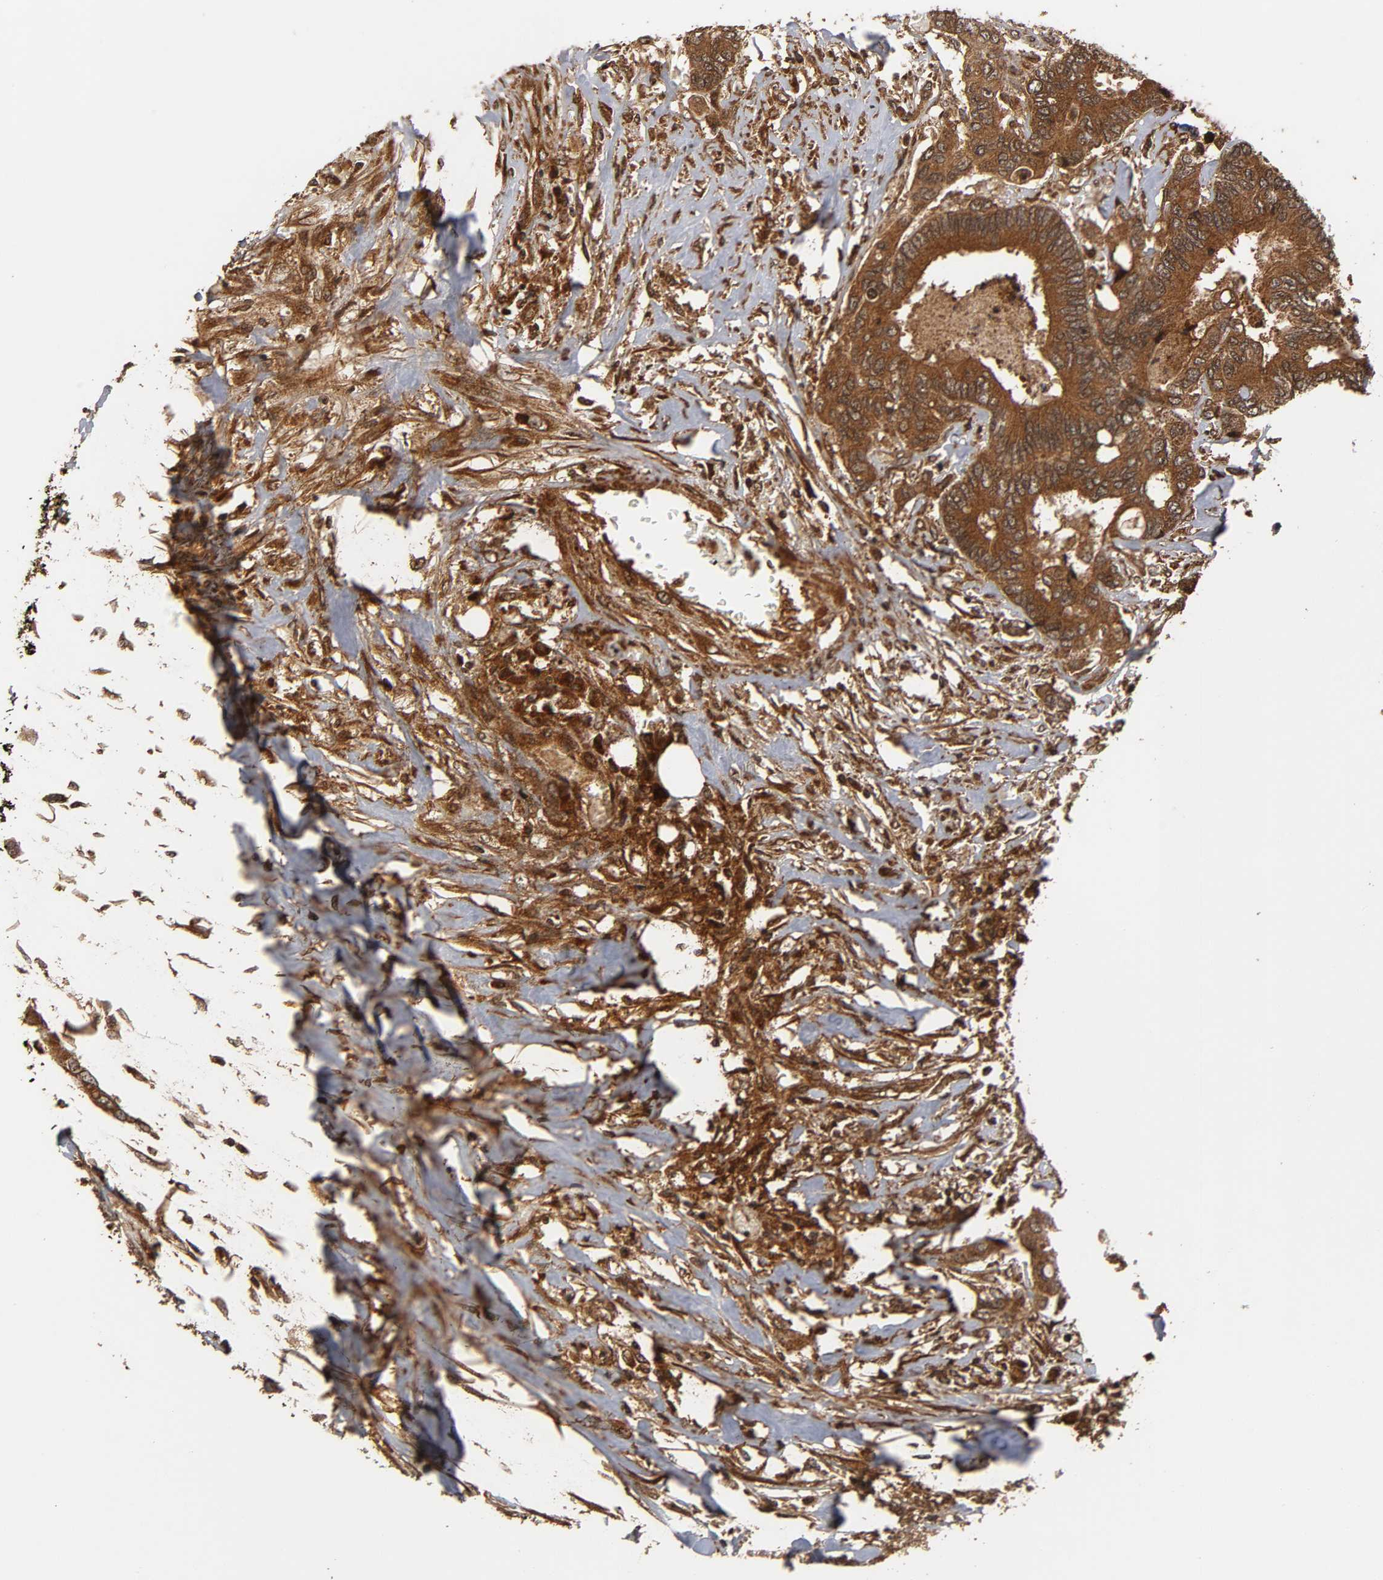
{"staining": {"intensity": "strong", "quantity": ">75%", "location": "cytoplasmic/membranous"}, "tissue": "colorectal cancer", "cell_type": "Tumor cells", "image_type": "cancer", "snomed": [{"axis": "morphology", "description": "Adenocarcinoma, NOS"}, {"axis": "topography", "description": "Rectum"}], "caption": "DAB immunohistochemical staining of adenocarcinoma (colorectal) demonstrates strong cytoplasmic/membranous protein staining in about >75% of tumor cells.", "gene": "IKBKB", "patient": {"sex": "male", "age": 55}}